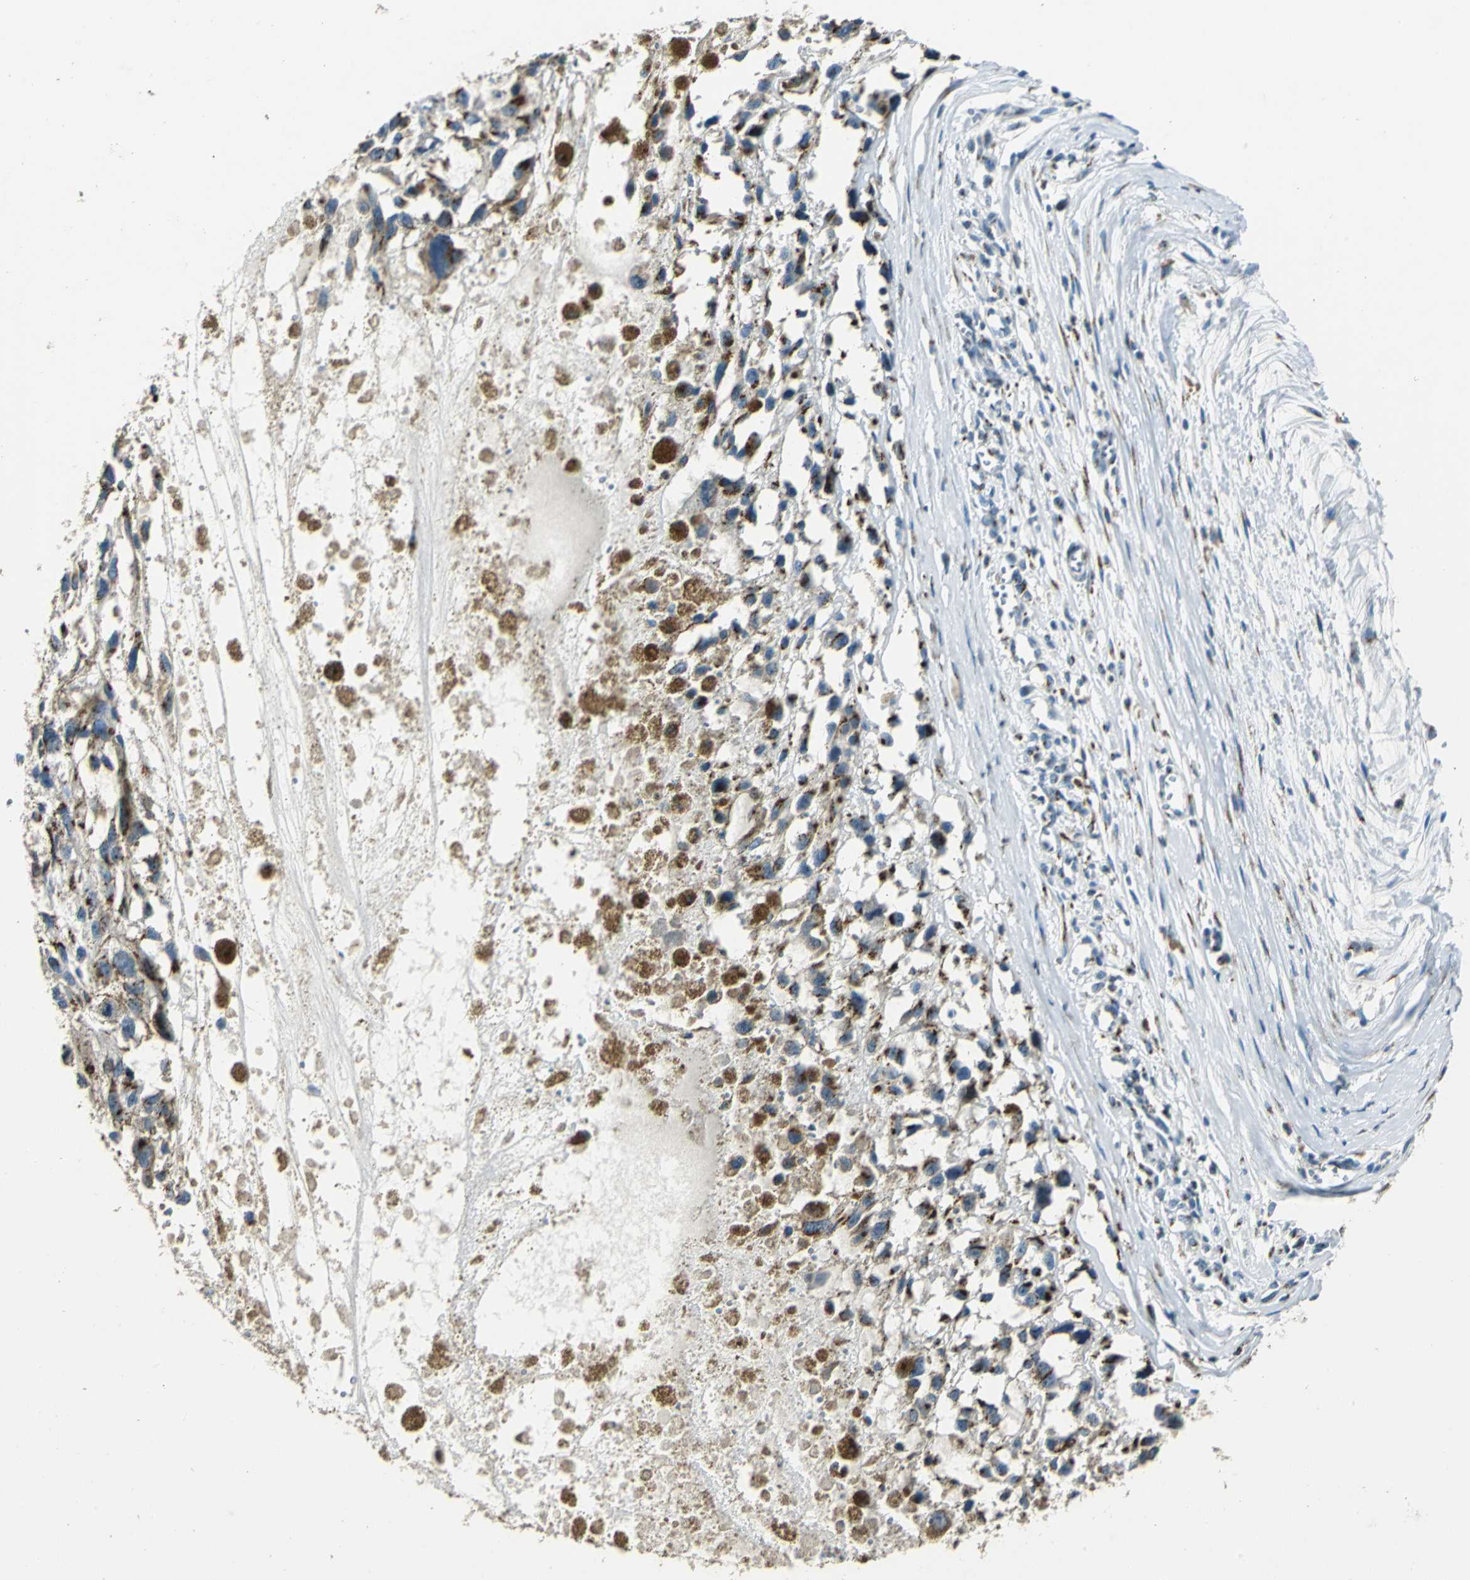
{"staining": {"intensity": "strong", "quantity": "25%-75%", "location": "cytoplasmic/membranous"}, "tissue": "melanoma", "cell_type": "Tumor cells", "image_type": "cancer", "snomed": [{"axis": "morphology", "description": "Malignant melanoma, Metastatic site"}, {"axis": "topography", "description": "Lymph node"}], "caption": "An image of melanoma stained for a protein reveals strong cytoplasmic/membranous brown staining in tumor cells.", "gene": "TMEM115", "patient": {"sex": "male", "age": 59}}